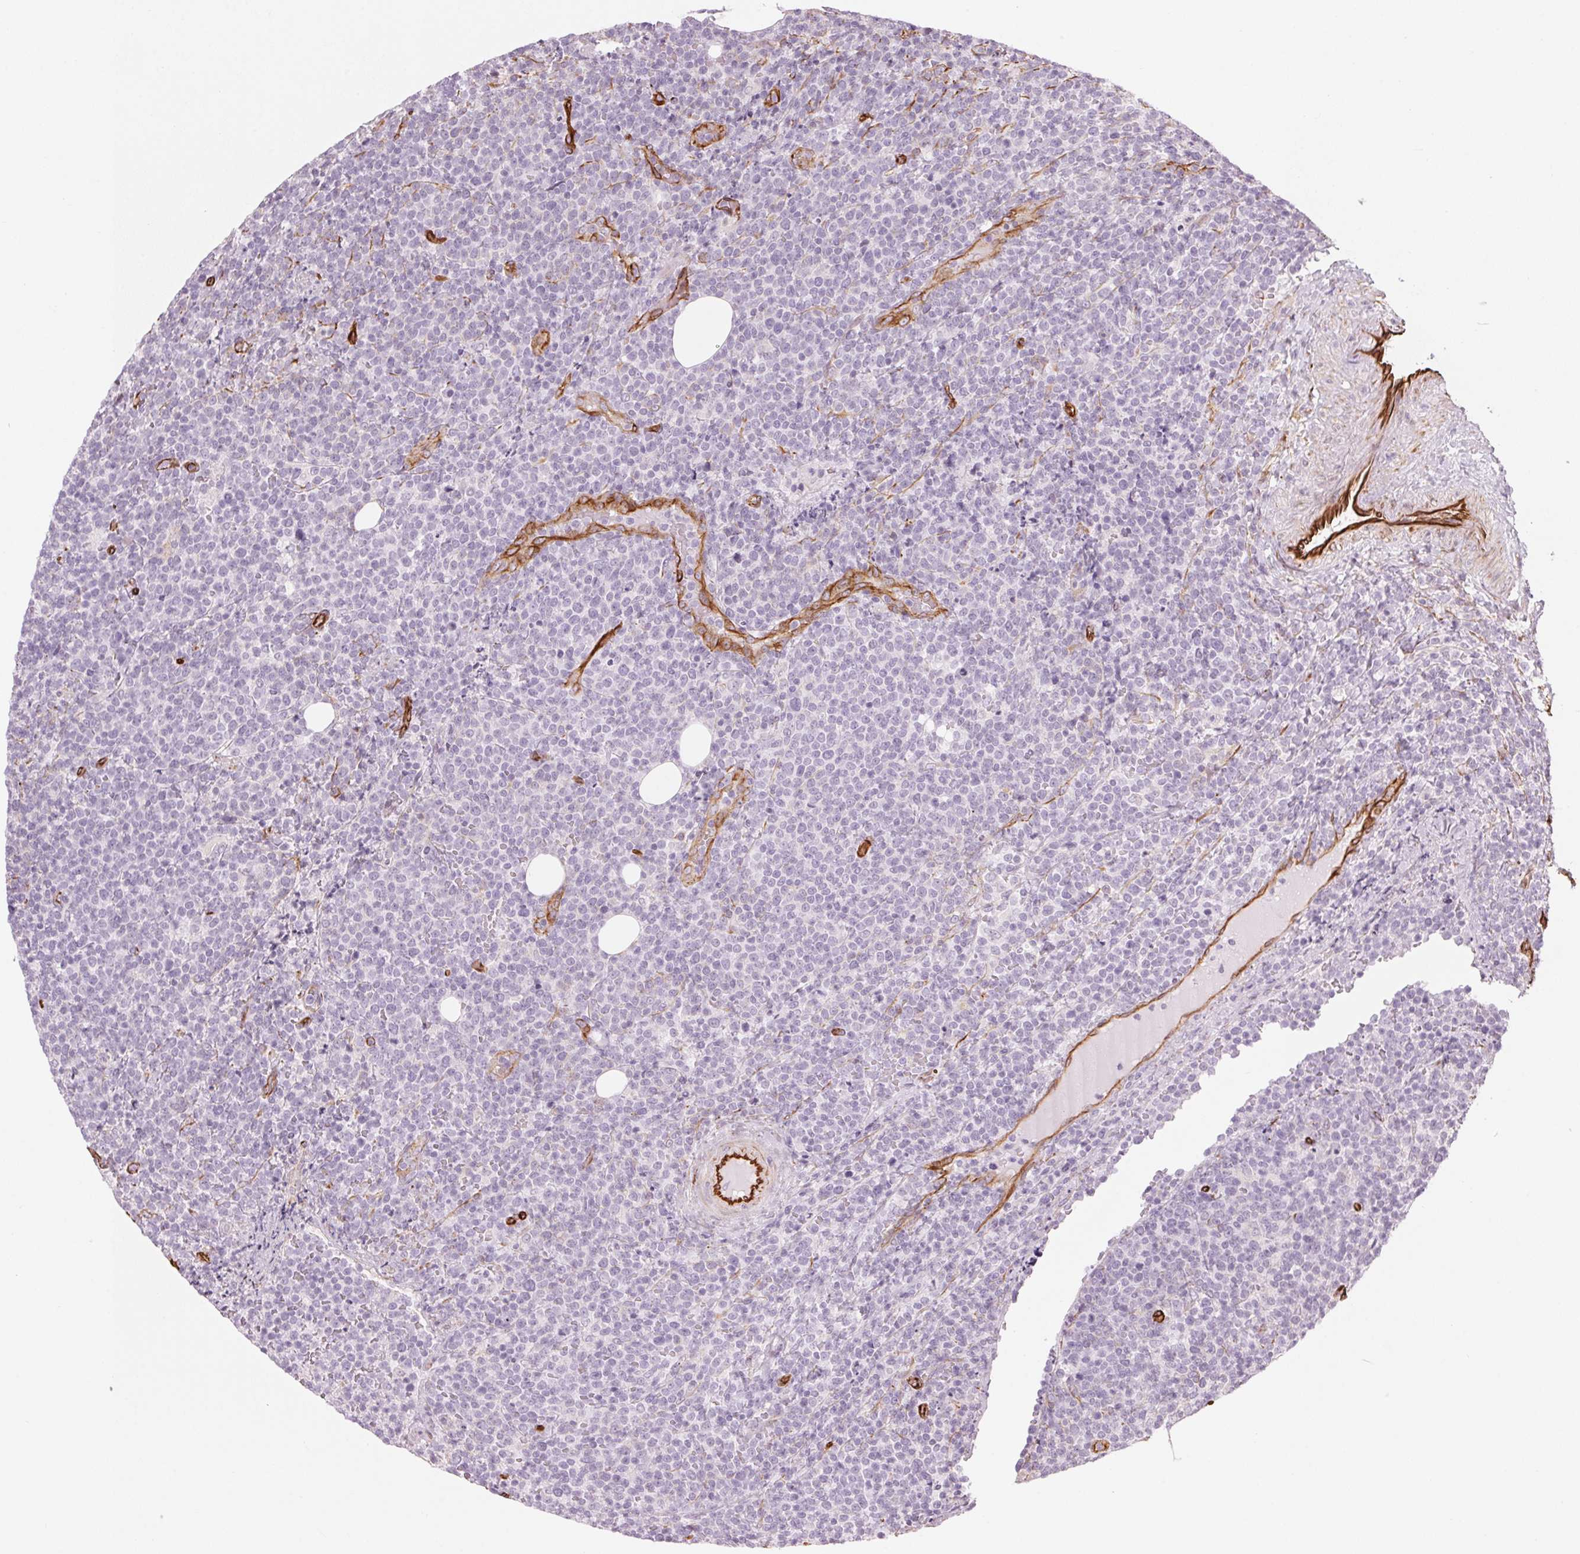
{"staining": {"intensity": "negative", "quantity": "none", "location": "none"}, "tissue": "lymphoma", "cell_type": "Tumor cells", "image_type": "cancer", "snomed": [{"axis": "morphology", "description": "Malignant lymphoma, non-Hodgkin's type, High grade"}, {"axis": "topography", "description": "Lymph node"}], "caption": "Image shows no significant protein positivity in tumor cells of lymphoma.", "gene": "CLPS", "patient": {"sex": "male", "age": 61}}